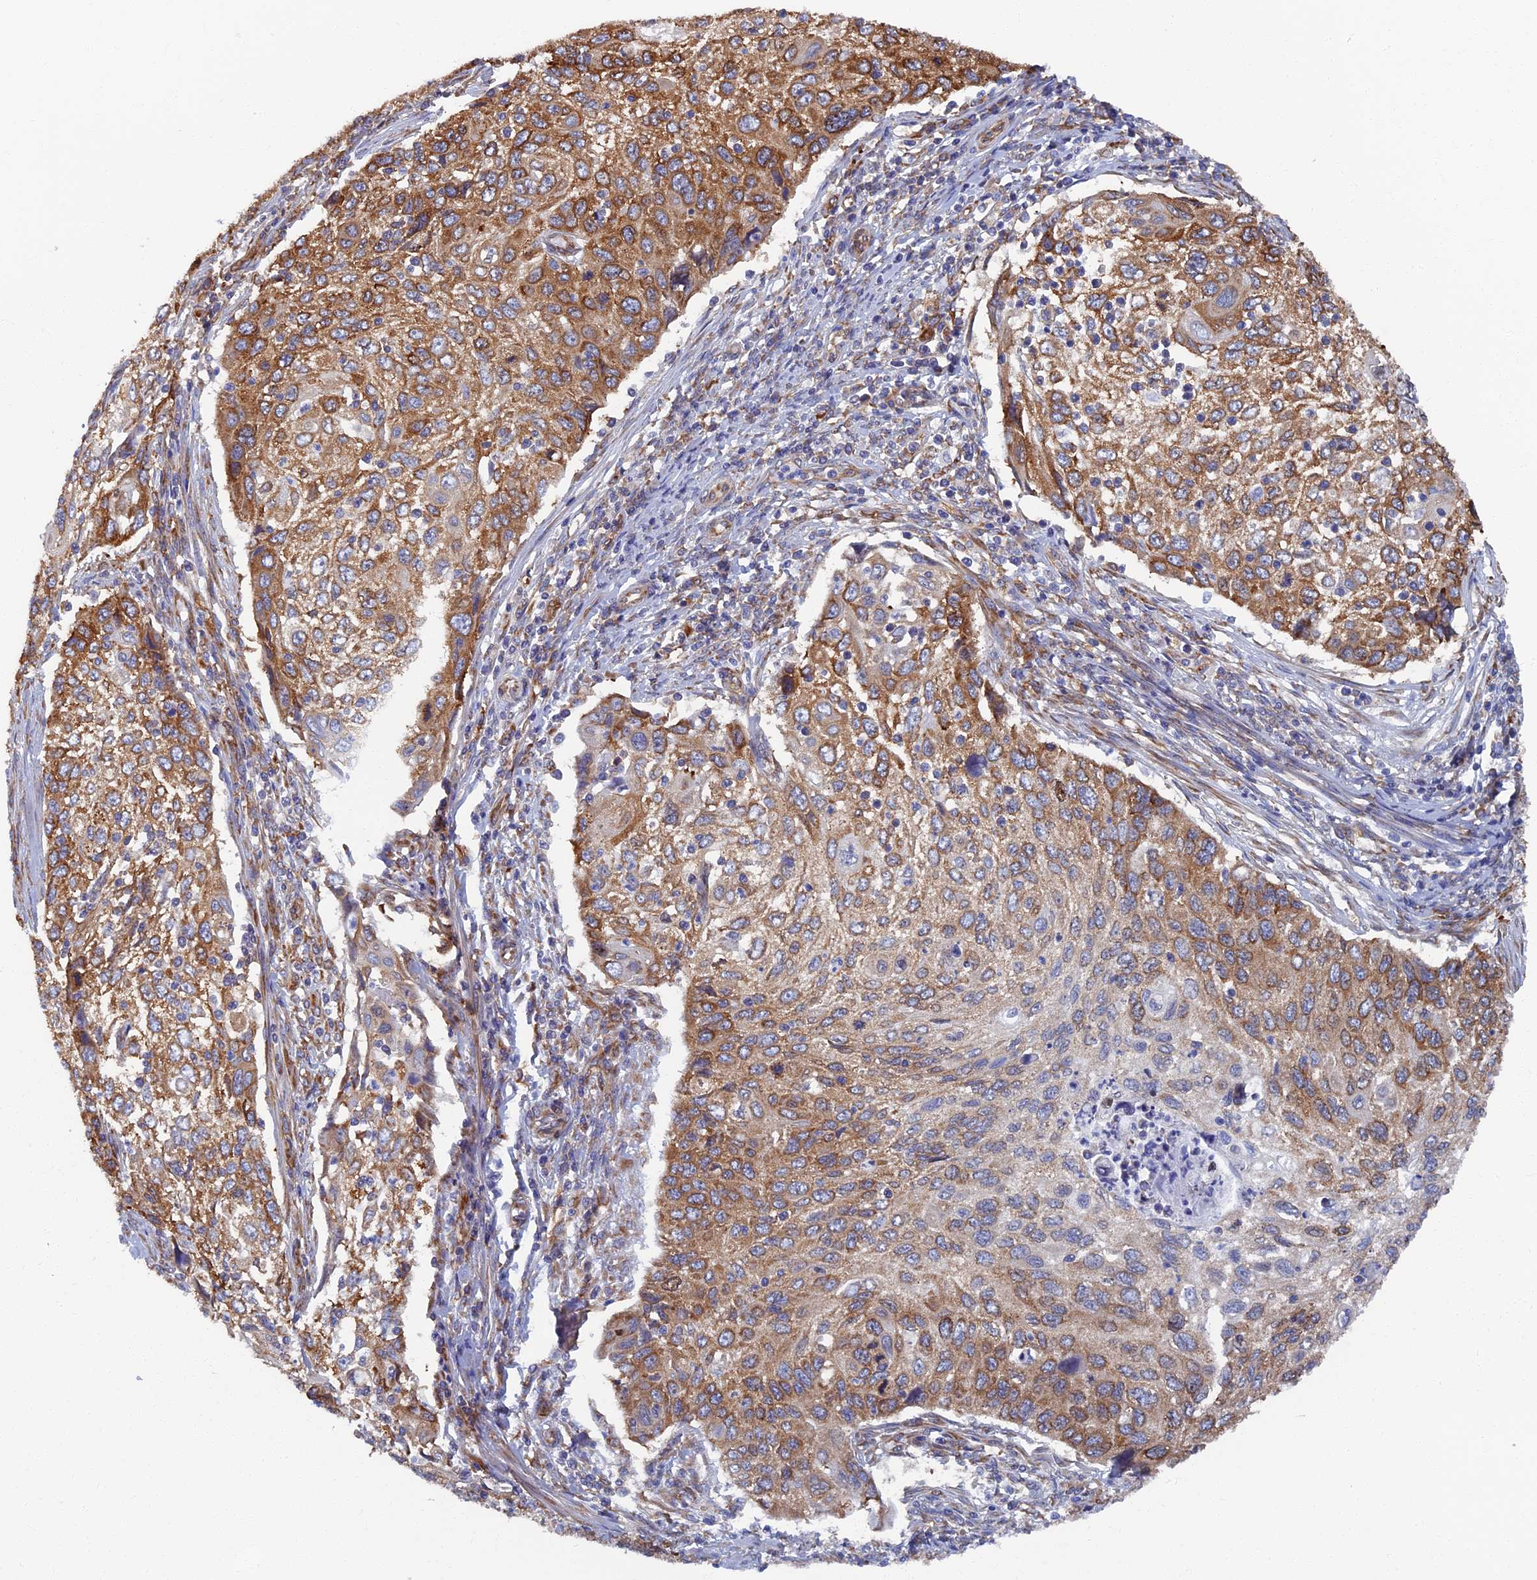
{"staining": {"intensity": "moderate", "quantity": ">75%", "location": "cytoplasmic/membranous"}, "tissue": "cervical cancer", "cell_type": "Tumor cells", "image_type": "cancer", "snomed": [{"axis": "morphology", "description": "Squamous cell carcinoma, NOS"}, {"axis": "topography", "description": "Cervix"}], "caption": "Protein expression analysis of human squamous cell carcinoma (cervical) reveals moderate cytoplasmic/membranous positivity in approximately >75% of tumor cells.", "gene": "YBX1", "patient": {"sex": "female", "age": 70}}